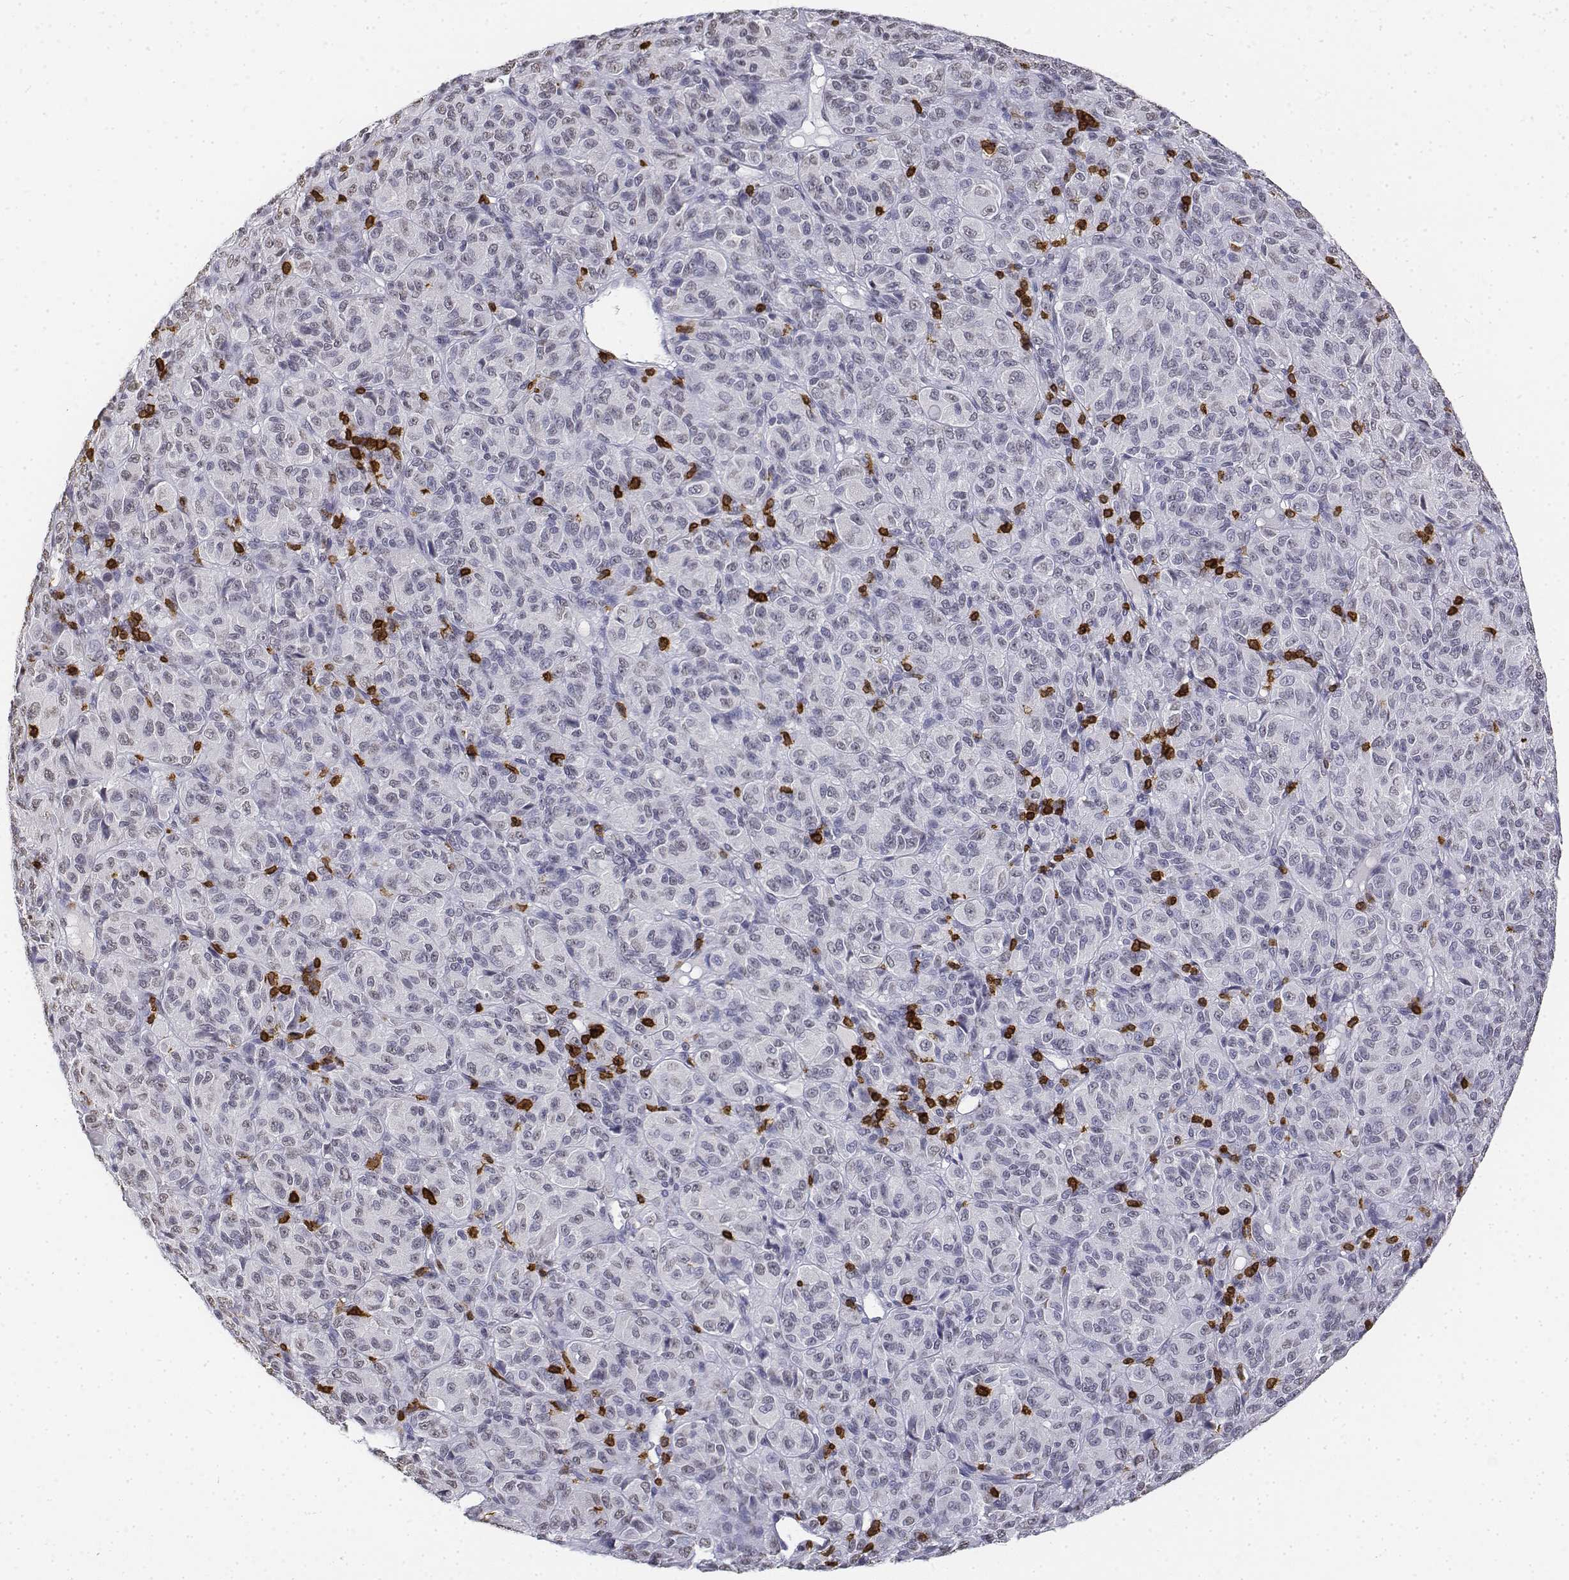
{"staining": {"intensity": "negative", "quantity": "none", "location": "none"}, "tissue": "melanoma", "cell_type": "Tumor cells", "image_type": "cancer", "snomed": [{"axis": "morphology", "description": "Malignant melanoma, Metastatic site"}, {"axis": "topography", "description": "Brain"}], "caption": "This is an immunohistochemistry (IHC) photomicrograph of melanoma. There is no staining in tumor cells.", "gene": "CD3E", "patient": {"sex": "female", "age": 56}}